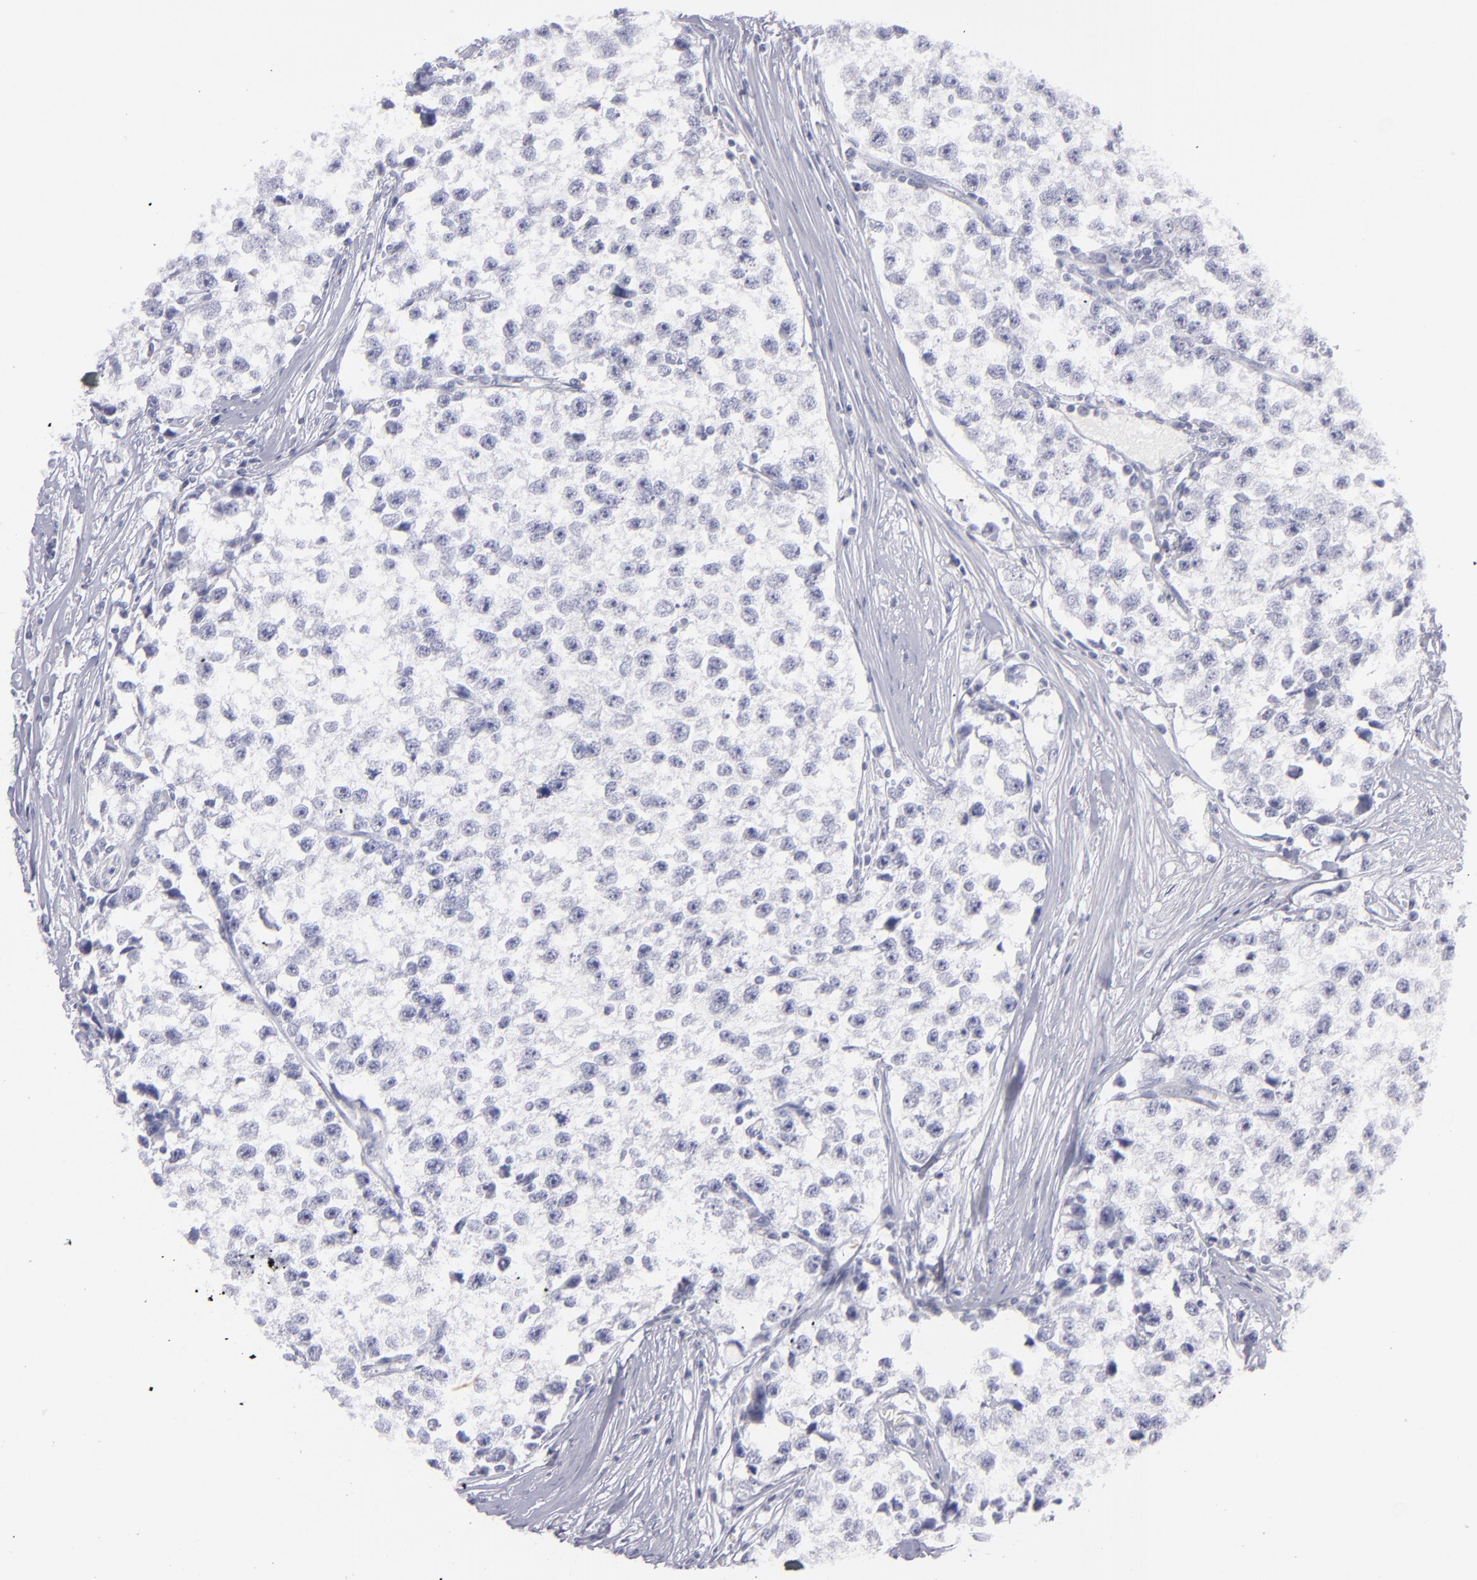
{"staining": {"intensity": "negative", "quantity": "none", "location": "none"}, "tissue": "testis cancer", "cell_type": "Tumor cells", "image_type": "cancer", "snomed": [{"axis": "morphology", "description": "Seminoma, NOS"}, {"axis": "morphology", "description": "Carcinoma, Embryonal, NOS"}, {"axis": "topography", "description": "Testis"}], "caption": "The photomicrograph exhibits no significant positivity in tumor cells of testis cancer (seminoma).", "gene": "MYH11", "patient": {"sex": "male", "age": 30}}